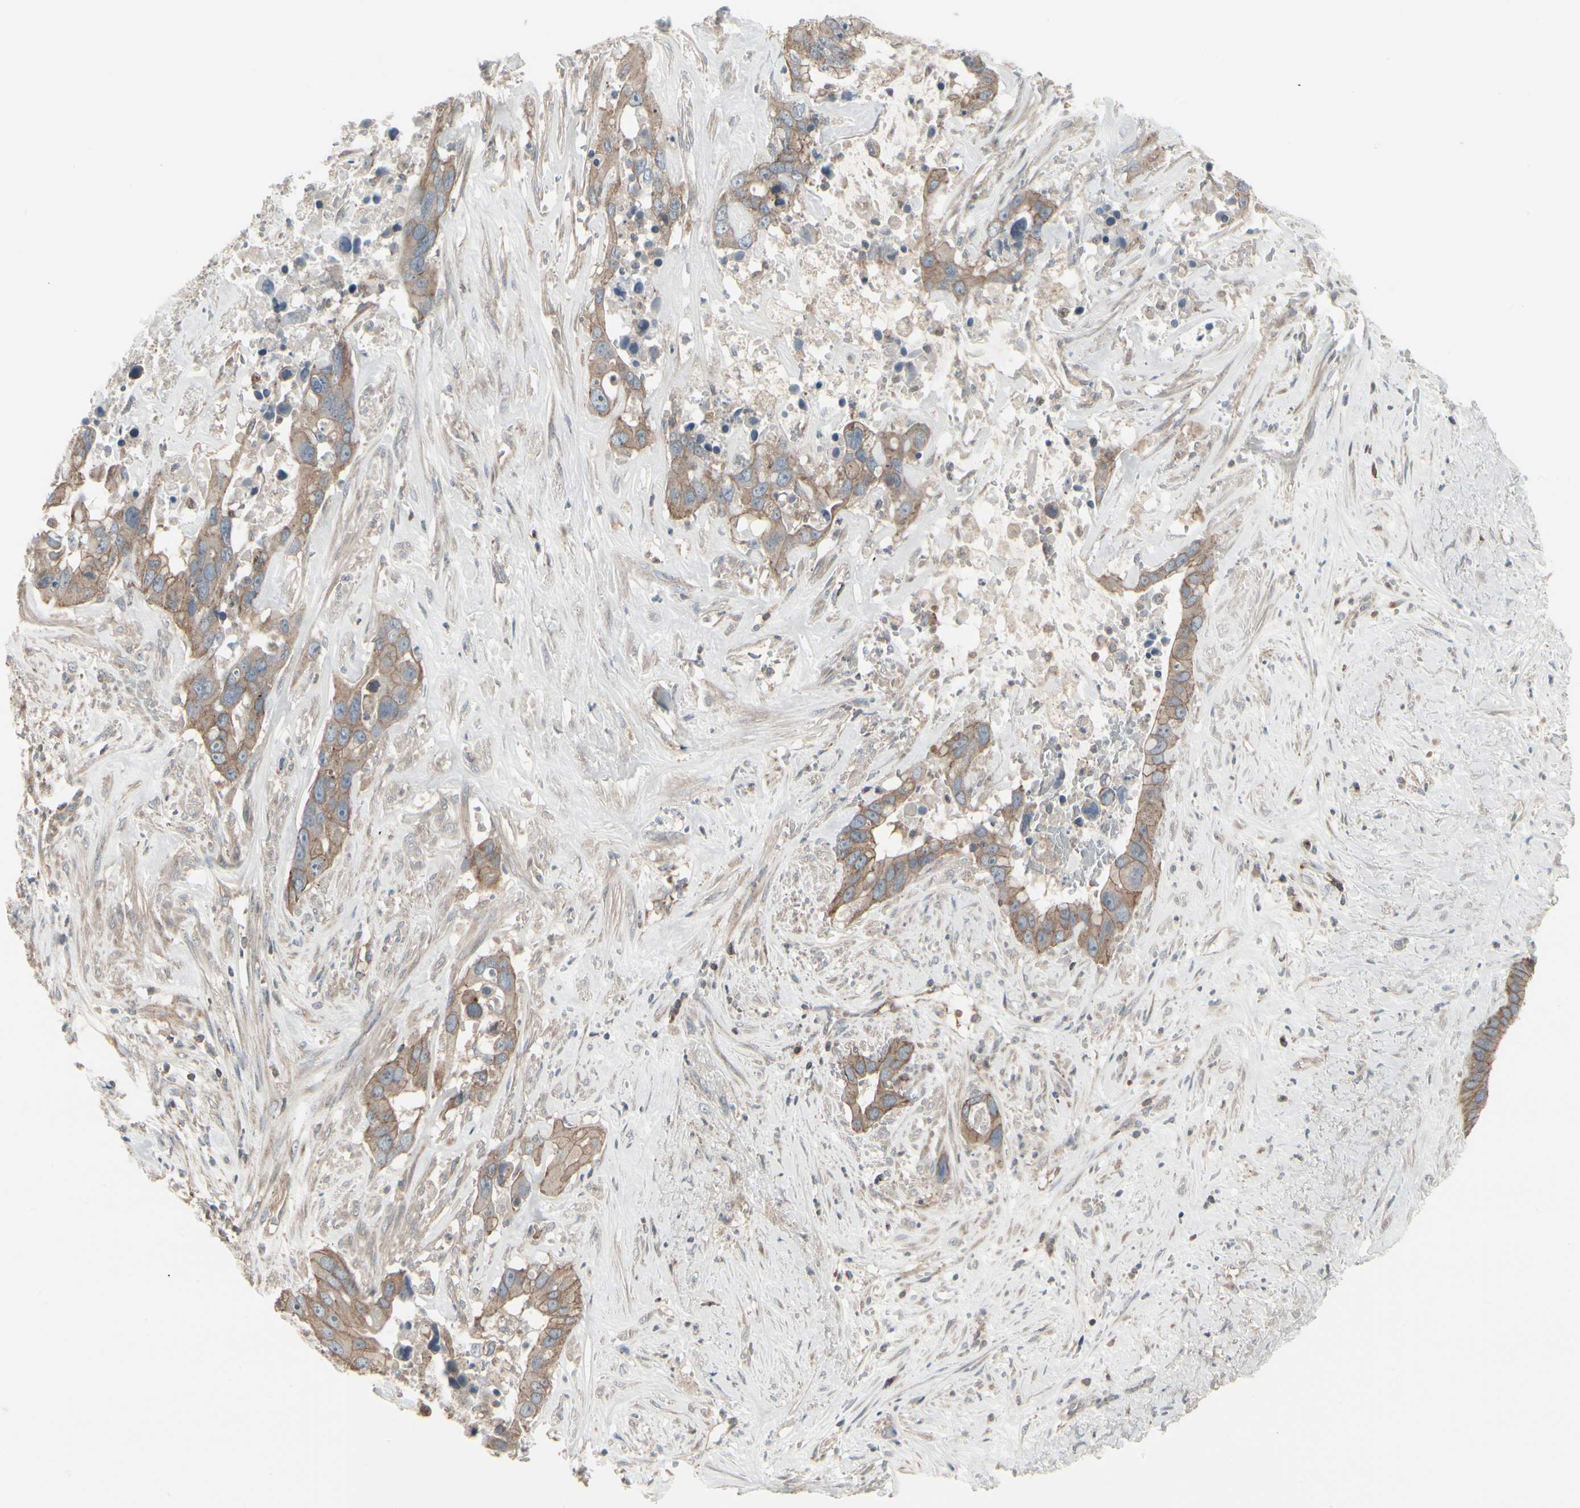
{"staining": {"intensity": "moderate", "quantity": ">75%", "location": "cytoplasmic/membranous"}, "tissue": "liver cancer", "cell_type": "Tumor cells", "image_type": "cancer", "snomed": [{"axis": "morphology", "description": "Cholangiocarcinoma"}, {"axis": "topography", "description": "Liver"}], "caption": "There is medium levels of moderate cytoplasmic/membranous staining in tumor cells of liver cholangiocarcinoma, as demonstrated by immunohistochemical staining (brown color).", "gene": "EPS15", "patient": {"sex": "female", "age": 65}}